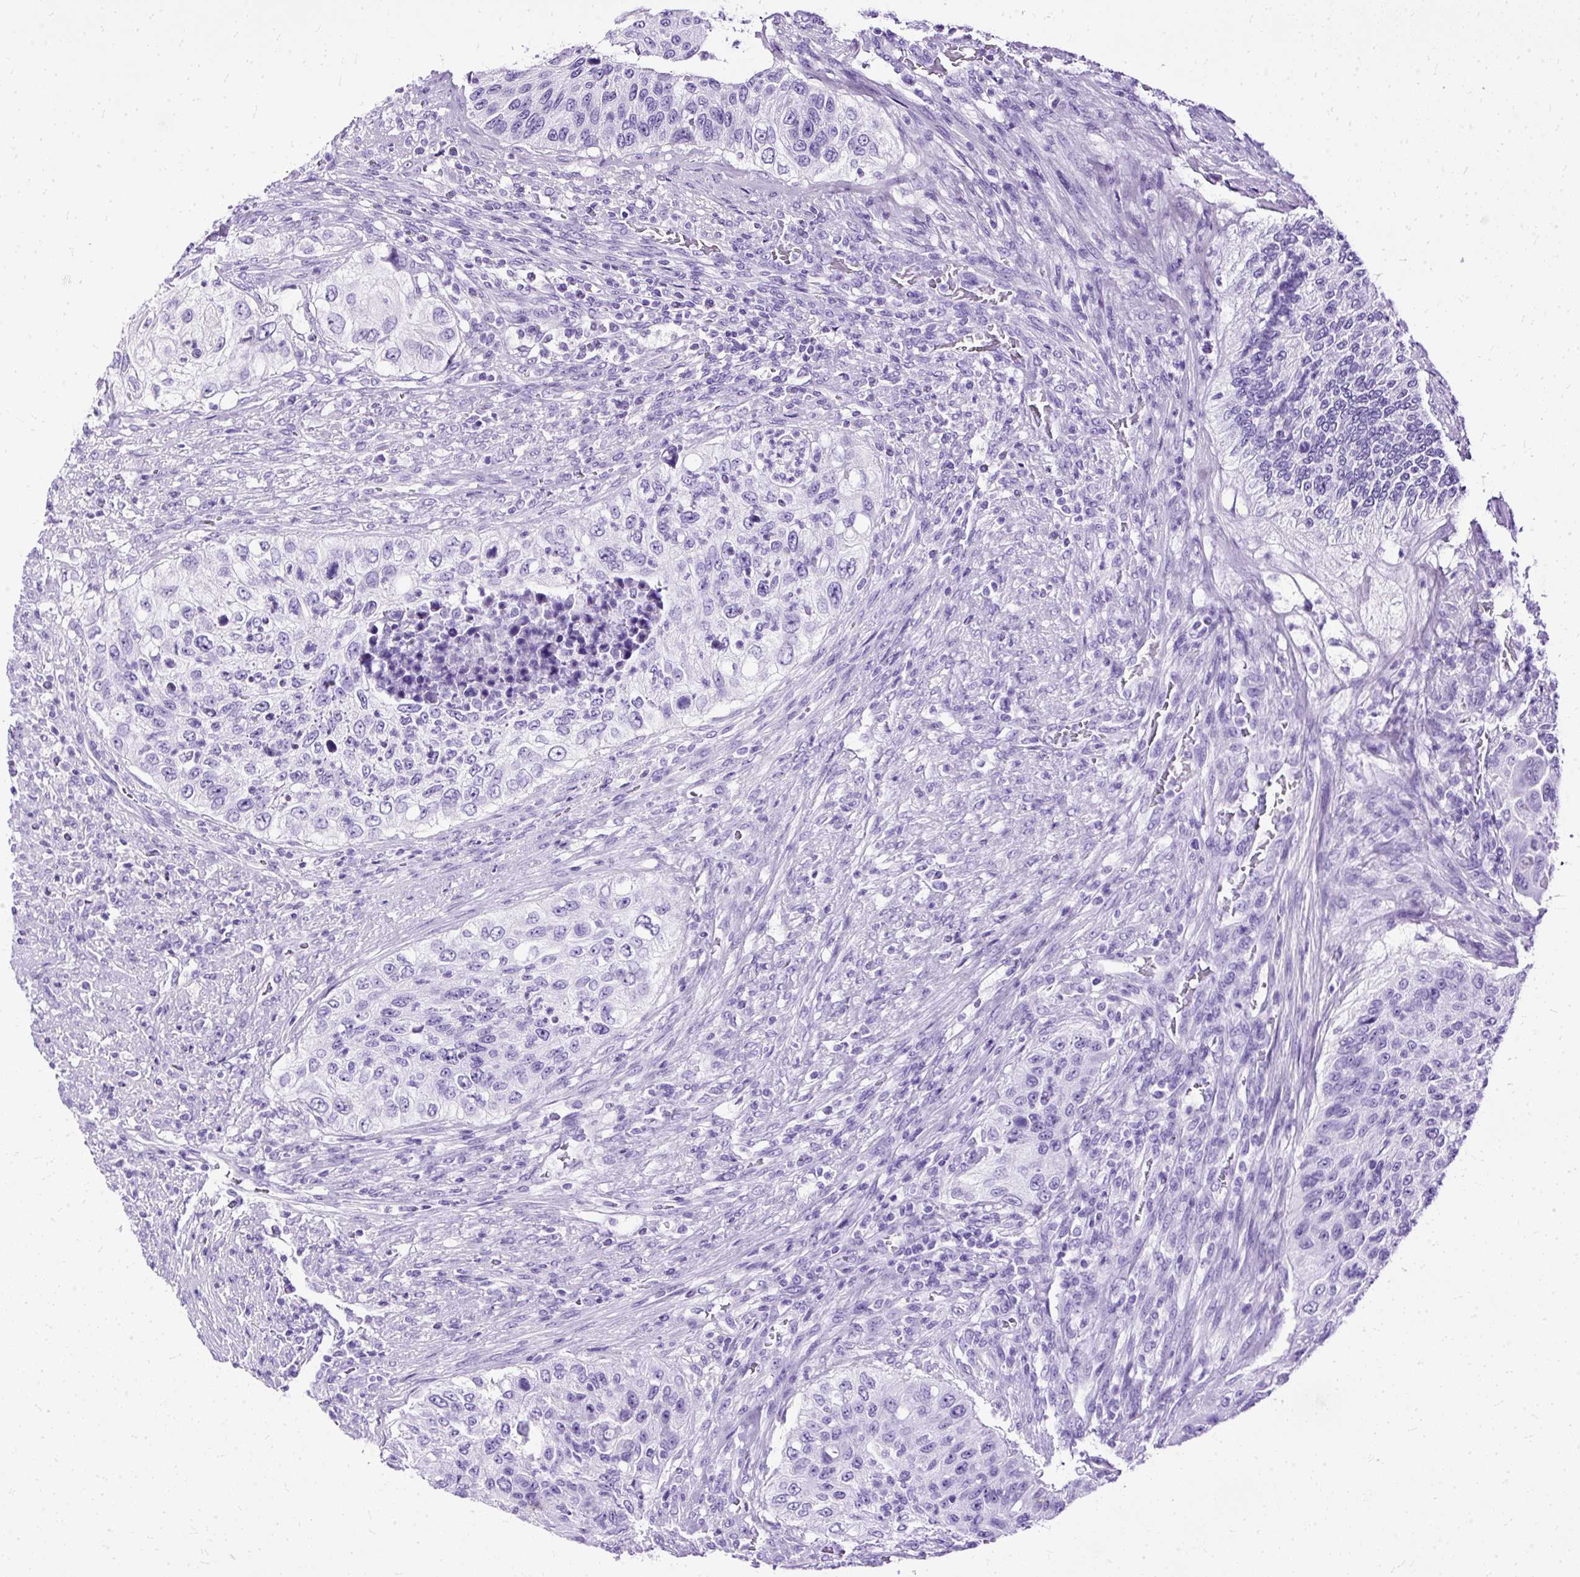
{"staining": {"intensity": "negative", "quantity": "none", "location": "none"}, "tissue": "urothelial cancer", "cell_type": "Tumor cells", "image_type": "cancer", "snomed": [{"axis": "morphology", "description": "Urothelial carcinoma, High grade"}, {"axis": "topography", "description": "Urinary bladder"}], "caption": "DAB immunohistochemical staining of high-grade urothelial carcinoma demonstrates no significant staining in tumor cells. (DAB (3,3'-diaminobenzidine) IHC visualized using brightfield microscopy, high magnification).", "gene": "SLC8A2", "patient": {"sex": "female", "age": 60}}